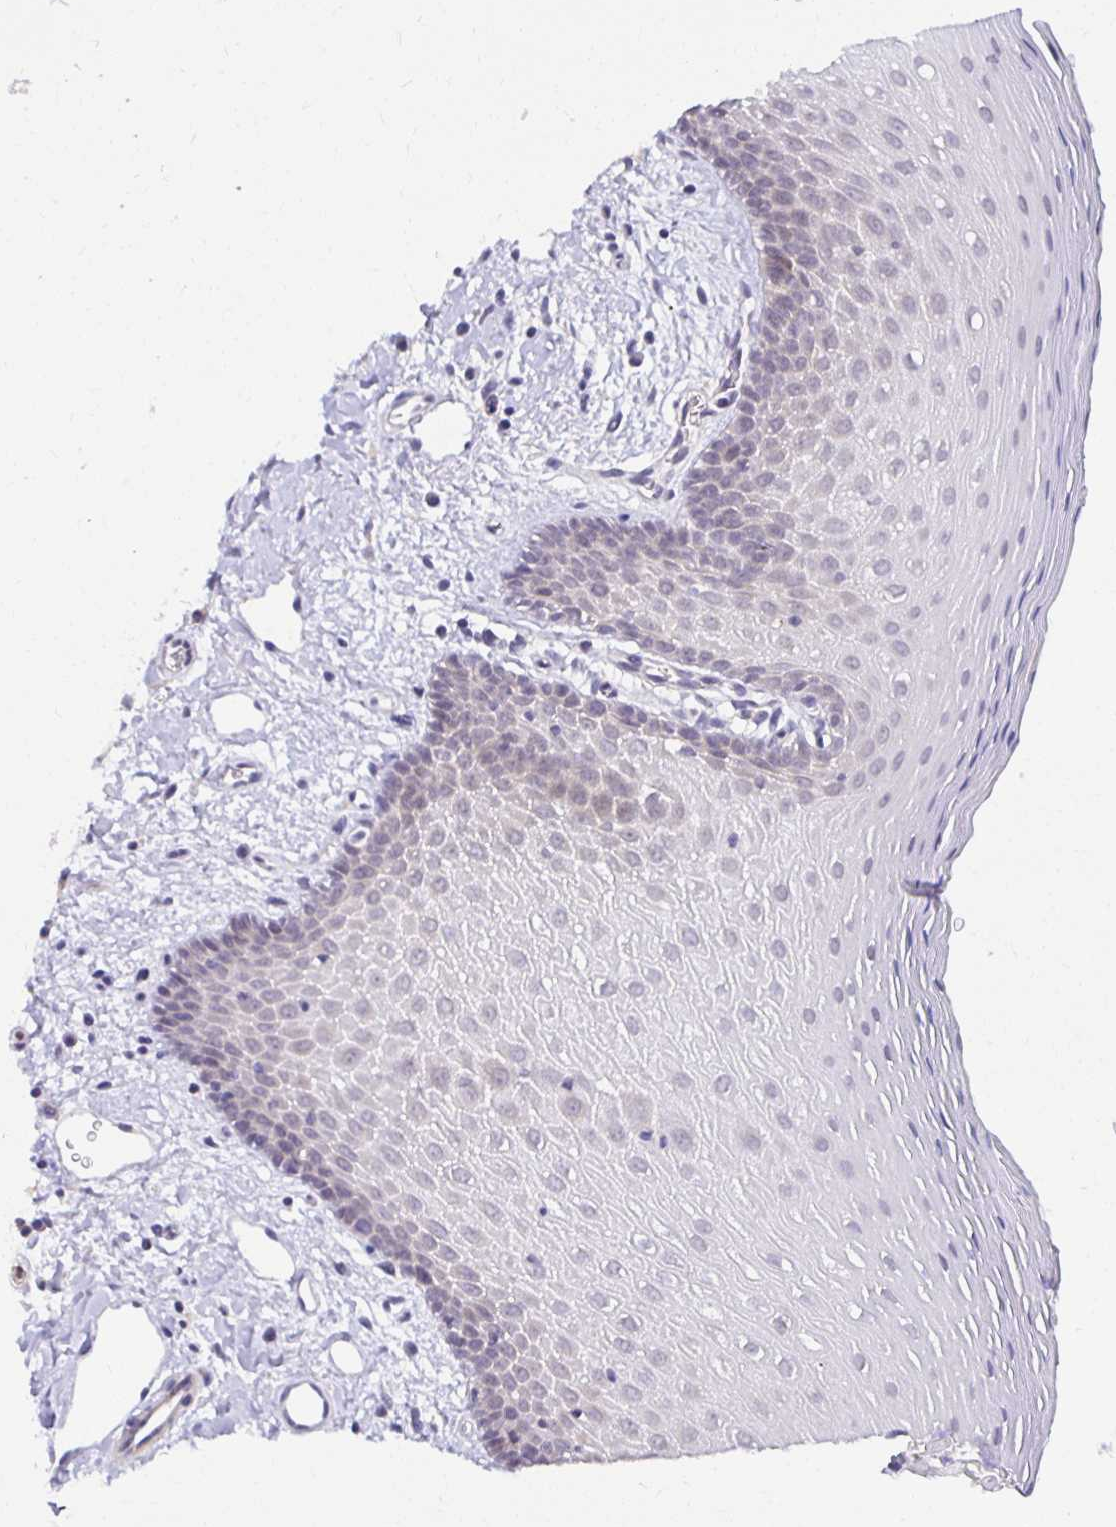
{"staining": {"intensity": "negative", "quantity": "none", "location": "none"}, "tissue": "oral mucosa", "cell_type": "Squamous epithelial cells", "image_type": "normal", "snomed": [{"axis": "morphology", "description": "Normal tissue, NOS"}, {"axis": "topography", "description": "Oral tissue"}], "caption": "DAB immunohistochemical staining of benign oral mucosa shows no significant expression in squamous epithelial cells. The staining was performed using DAB to visualize the protein expression in brown, while the nuclei were stained in blue with hematoxylin (Magnification: 20x).", "gene": "MIEN1", "patient": {"sex": "female", "age": 43}}